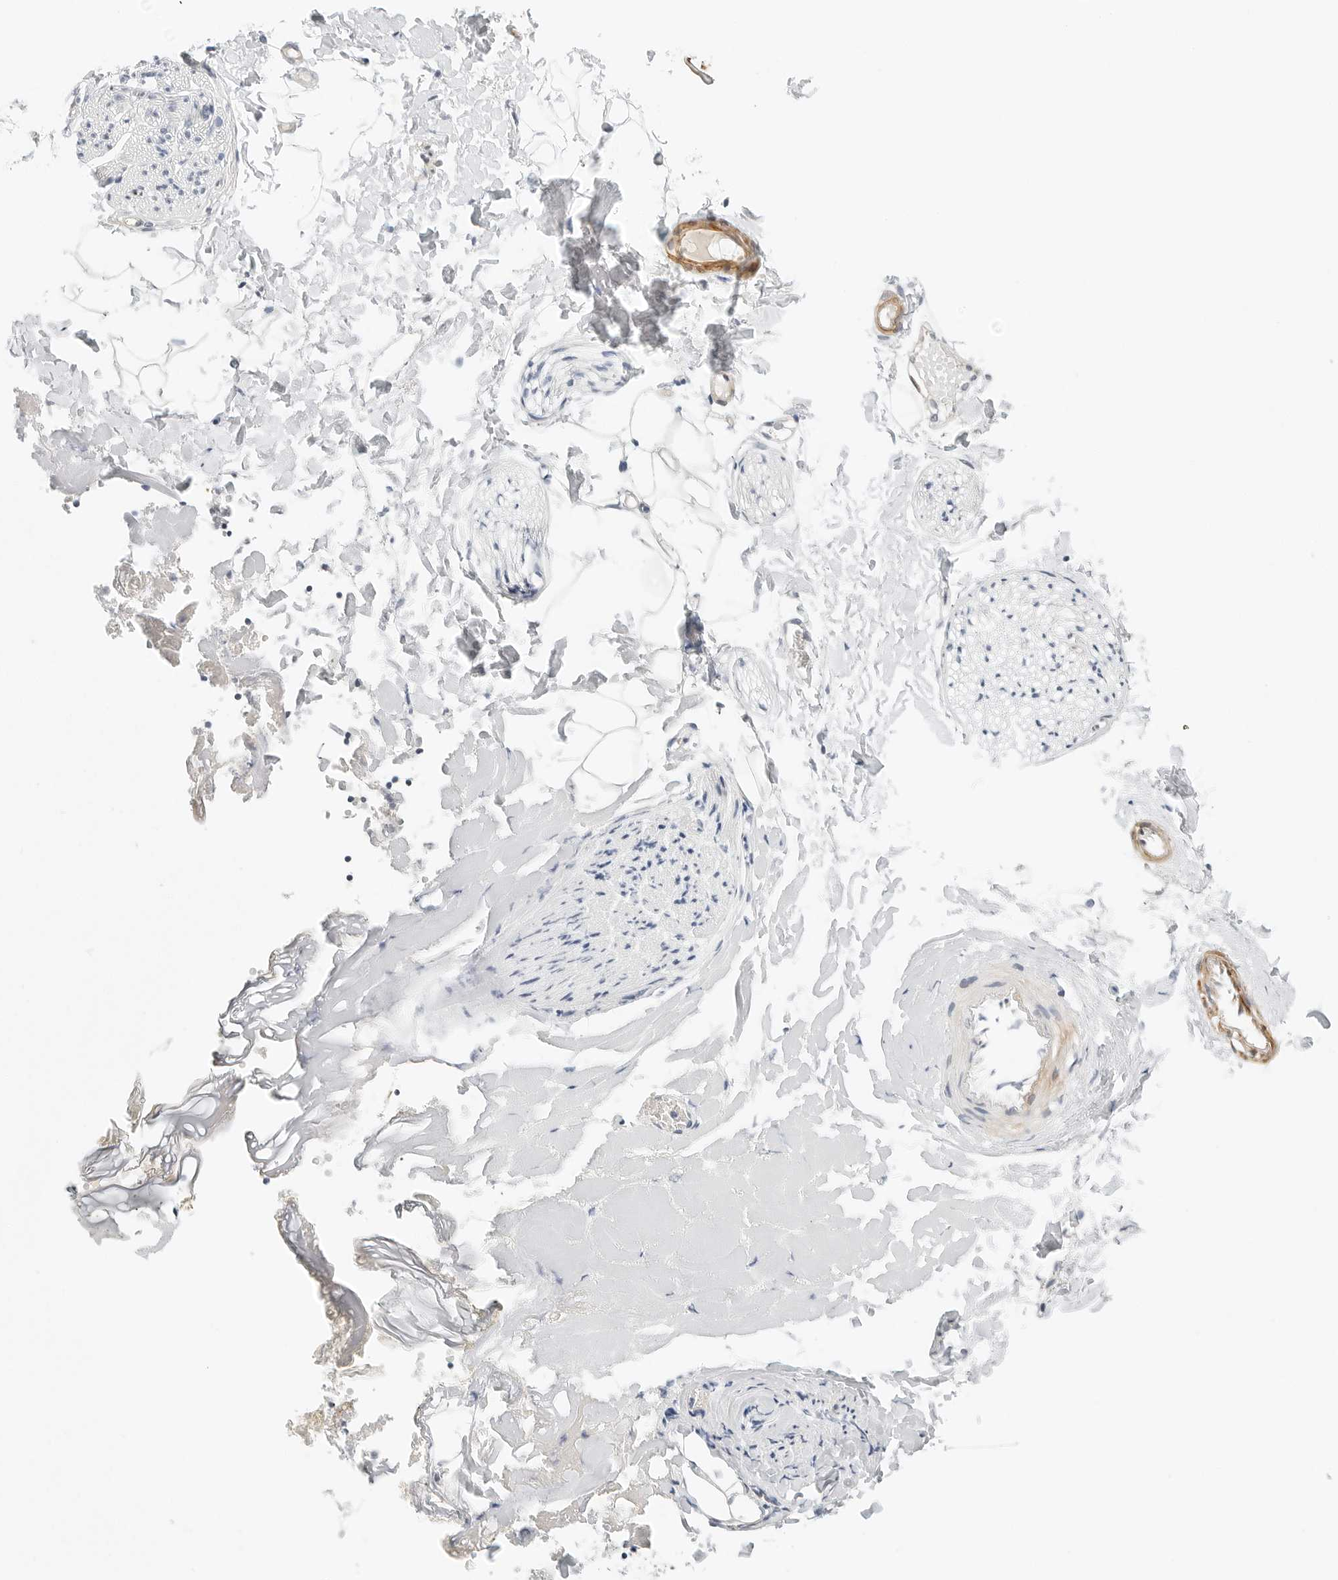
{"staining": {"intensity": "negative", "quantity": "none", "location": "none"}, "tissue": "adipose tissue", "cell_type": "Adipocytes", "image_type": "normal", "snomed": [{"axis": "morphology", "description": "Normal tissue, NOS"}, {"axis": "morphology", "description": "Adenocarcinoma, NOS"}, {"axis": "topography", "description": "Smooth muscle"}, {"axis": "topography", "description": "Colon"}], "caption": "Adipose tissue stained for a protein using IHC exhibits no expression adipocytes.", "gene": "IQCC", "patient": {"sex": "male", "age": 14}}